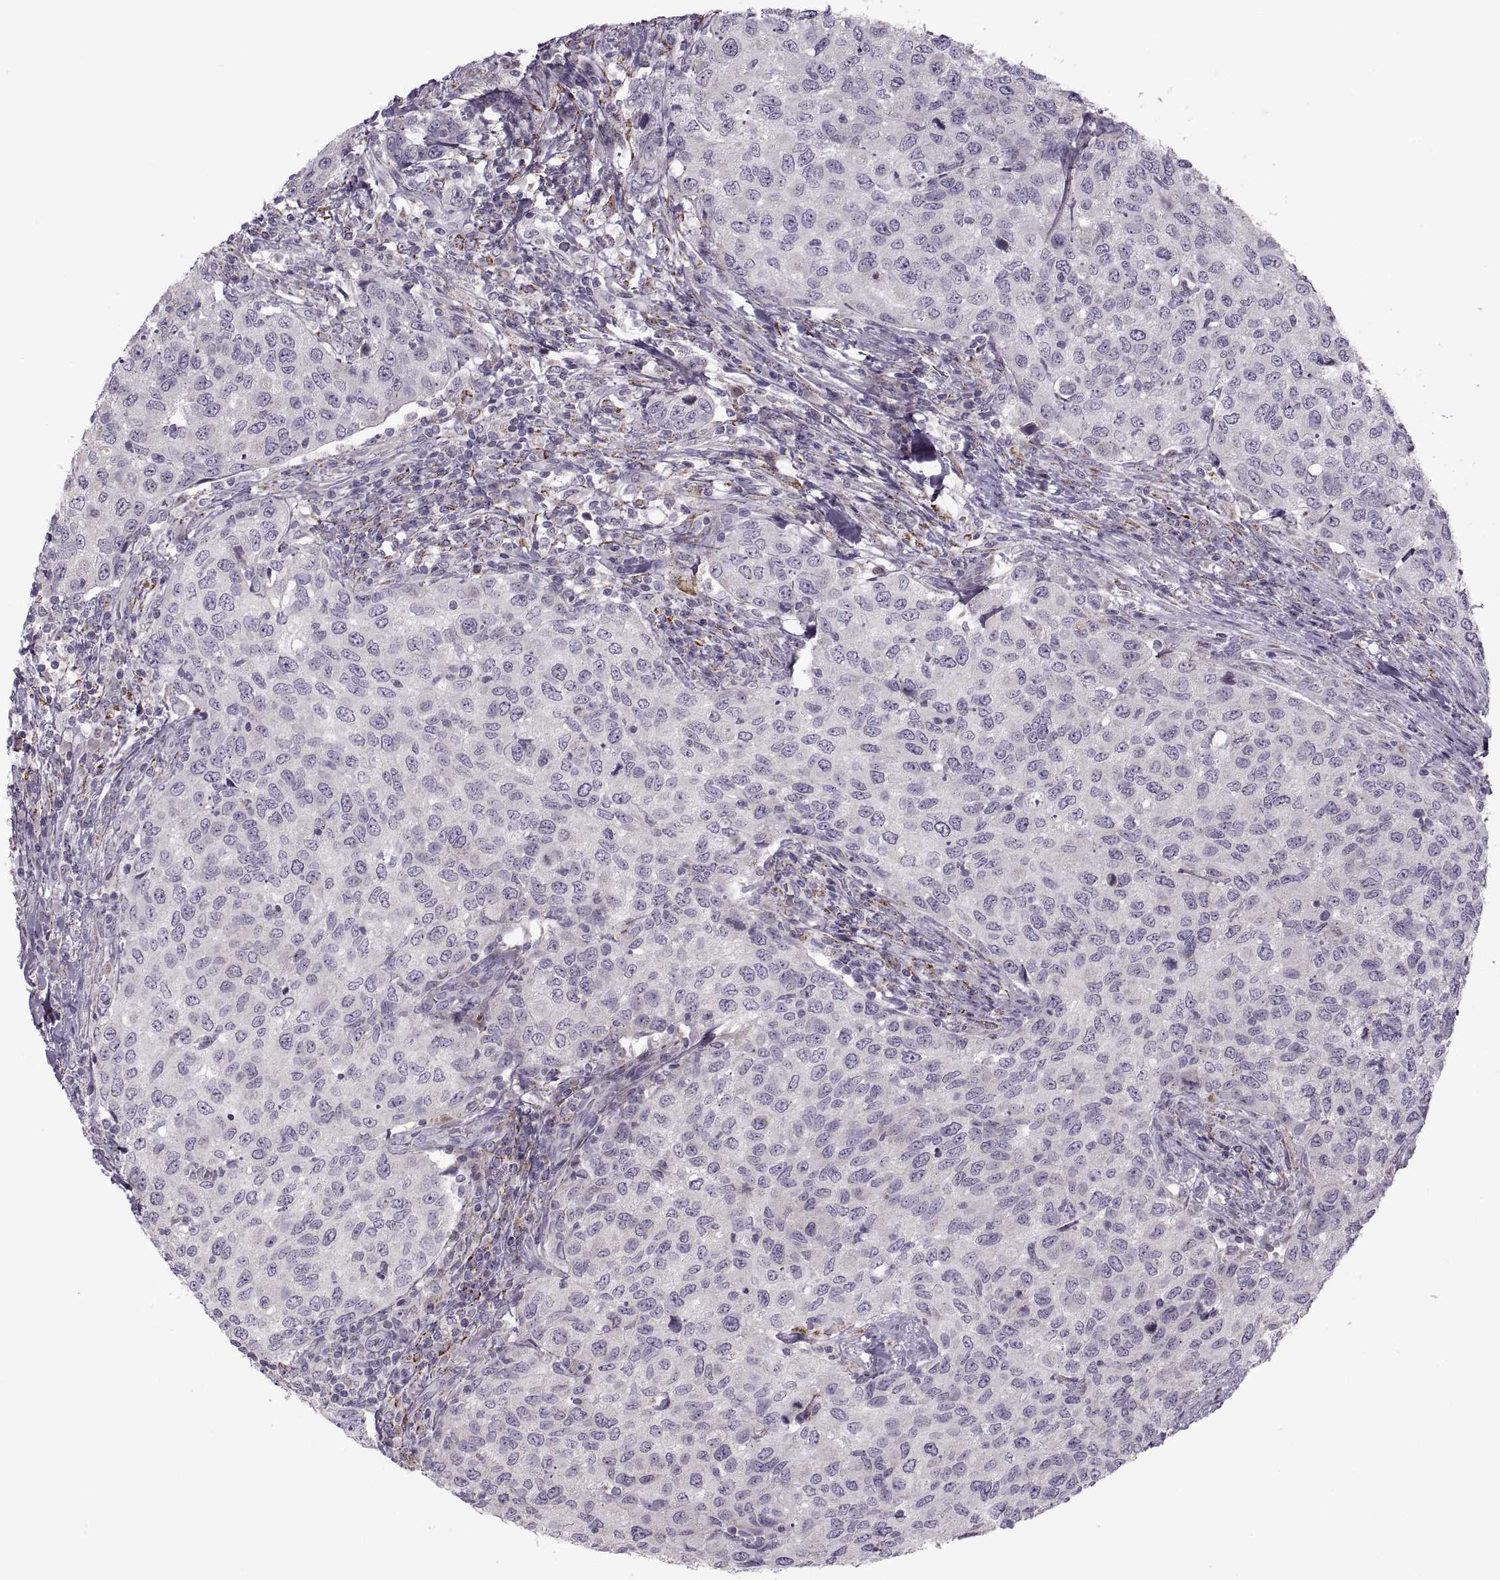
{"staining": {"intensity": "negative", "quantity": "none", "location": "none"}, "tissue": "urothelial cancer", "cell_type": "Tumor cells", "image_type": "cancer", "snomed": [{"axis": "morphology", "description": "Urothelial carcinoma, High grade"}, {"axis": "topography", "description": "Urinary bladder"}], "caption": "Immunohistochemistry of human urothelial carcinoma (high-grade) displays no staining in tumor cells.", "gene": "PIERCE1", "patient": {"sex": "female", "age": 78}}